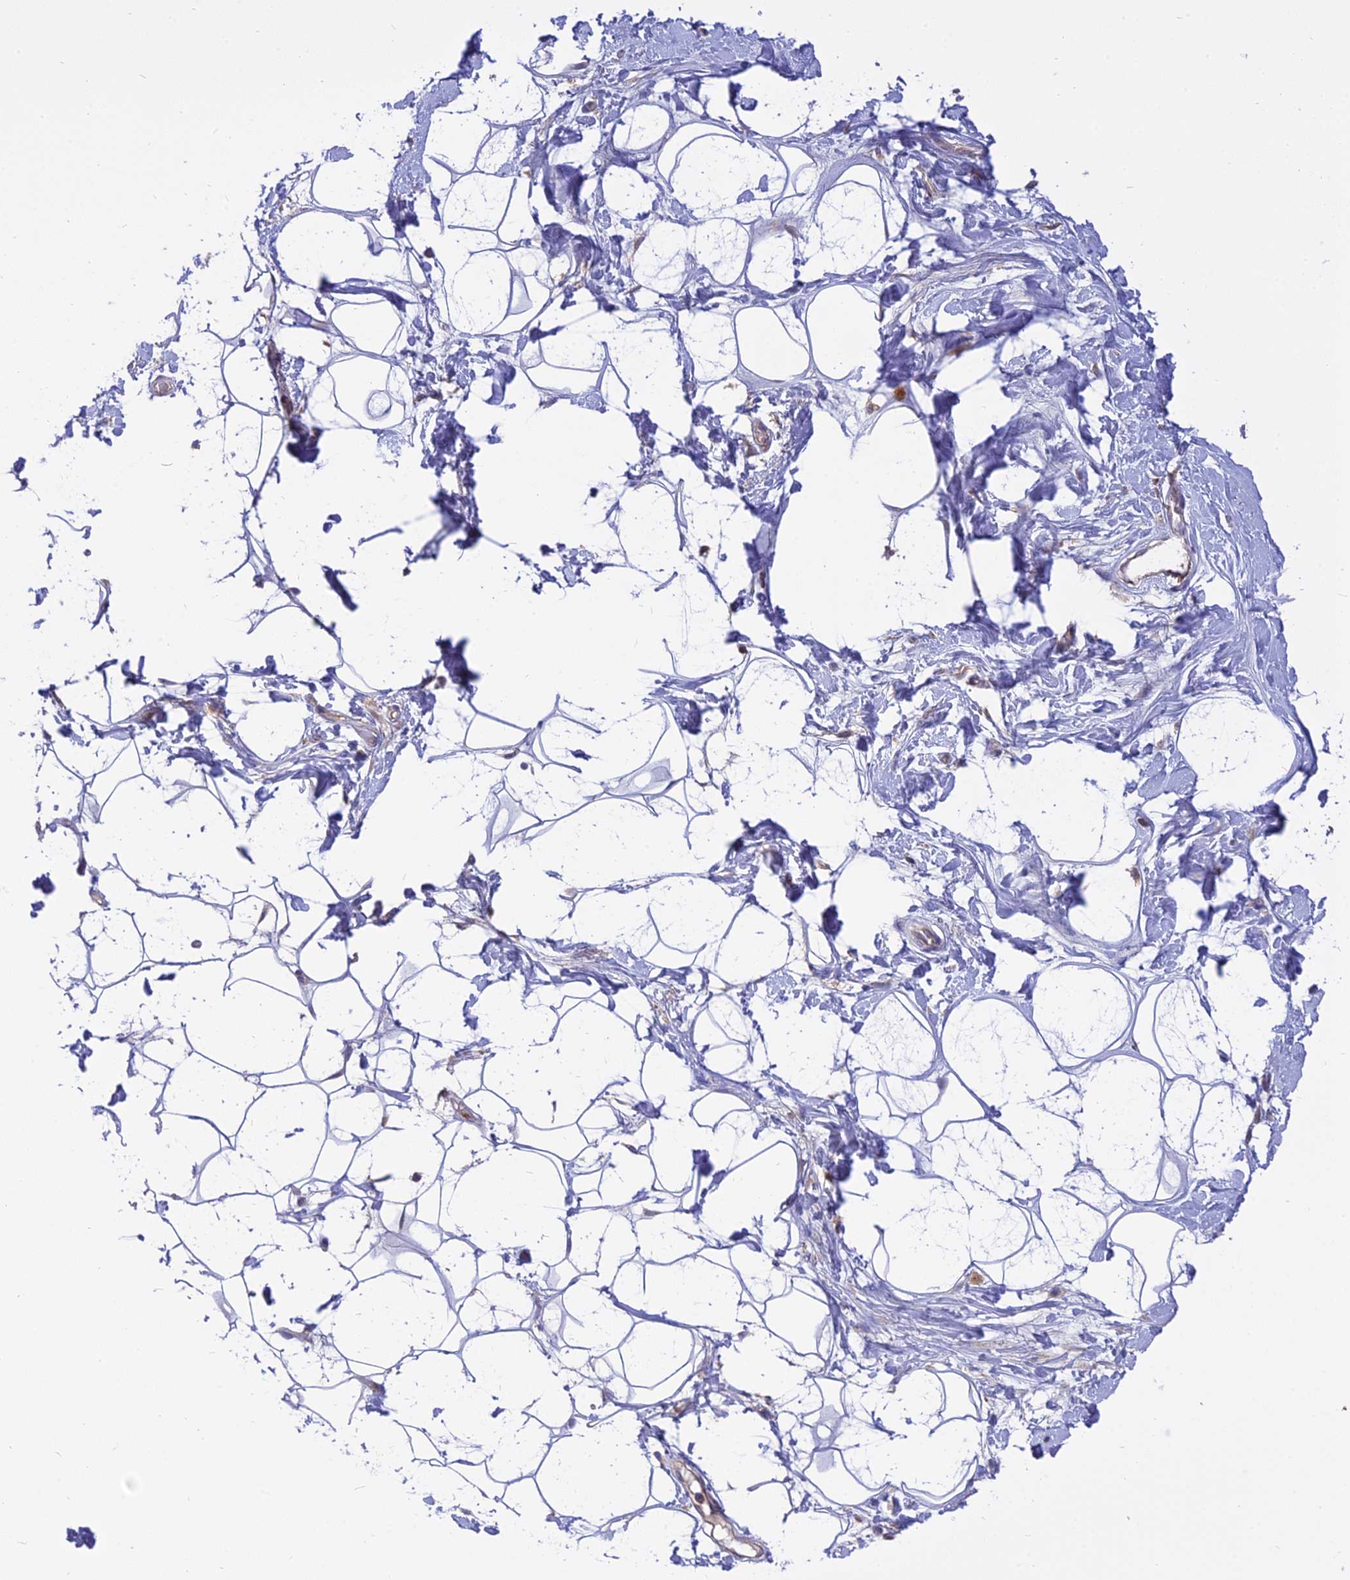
{"staining": {"intensity": "negative", "quantity": "none", "location": "none"}, "tissue": "adipose tissue", "cell_type": "Adipocytes", "image_type": "normal", "snomed": [{"axis": "morphology", "description": "Normal tissue, NOS"}, {"axis": "topography", "description": "Breast"}], "caption": "The immunohistochemistry (IHC) photomicrograph has no significant positivity in adipocytes of adipose tissue.", "gene": "IL21R", "patient": {"sex": "female", "age": 26}}